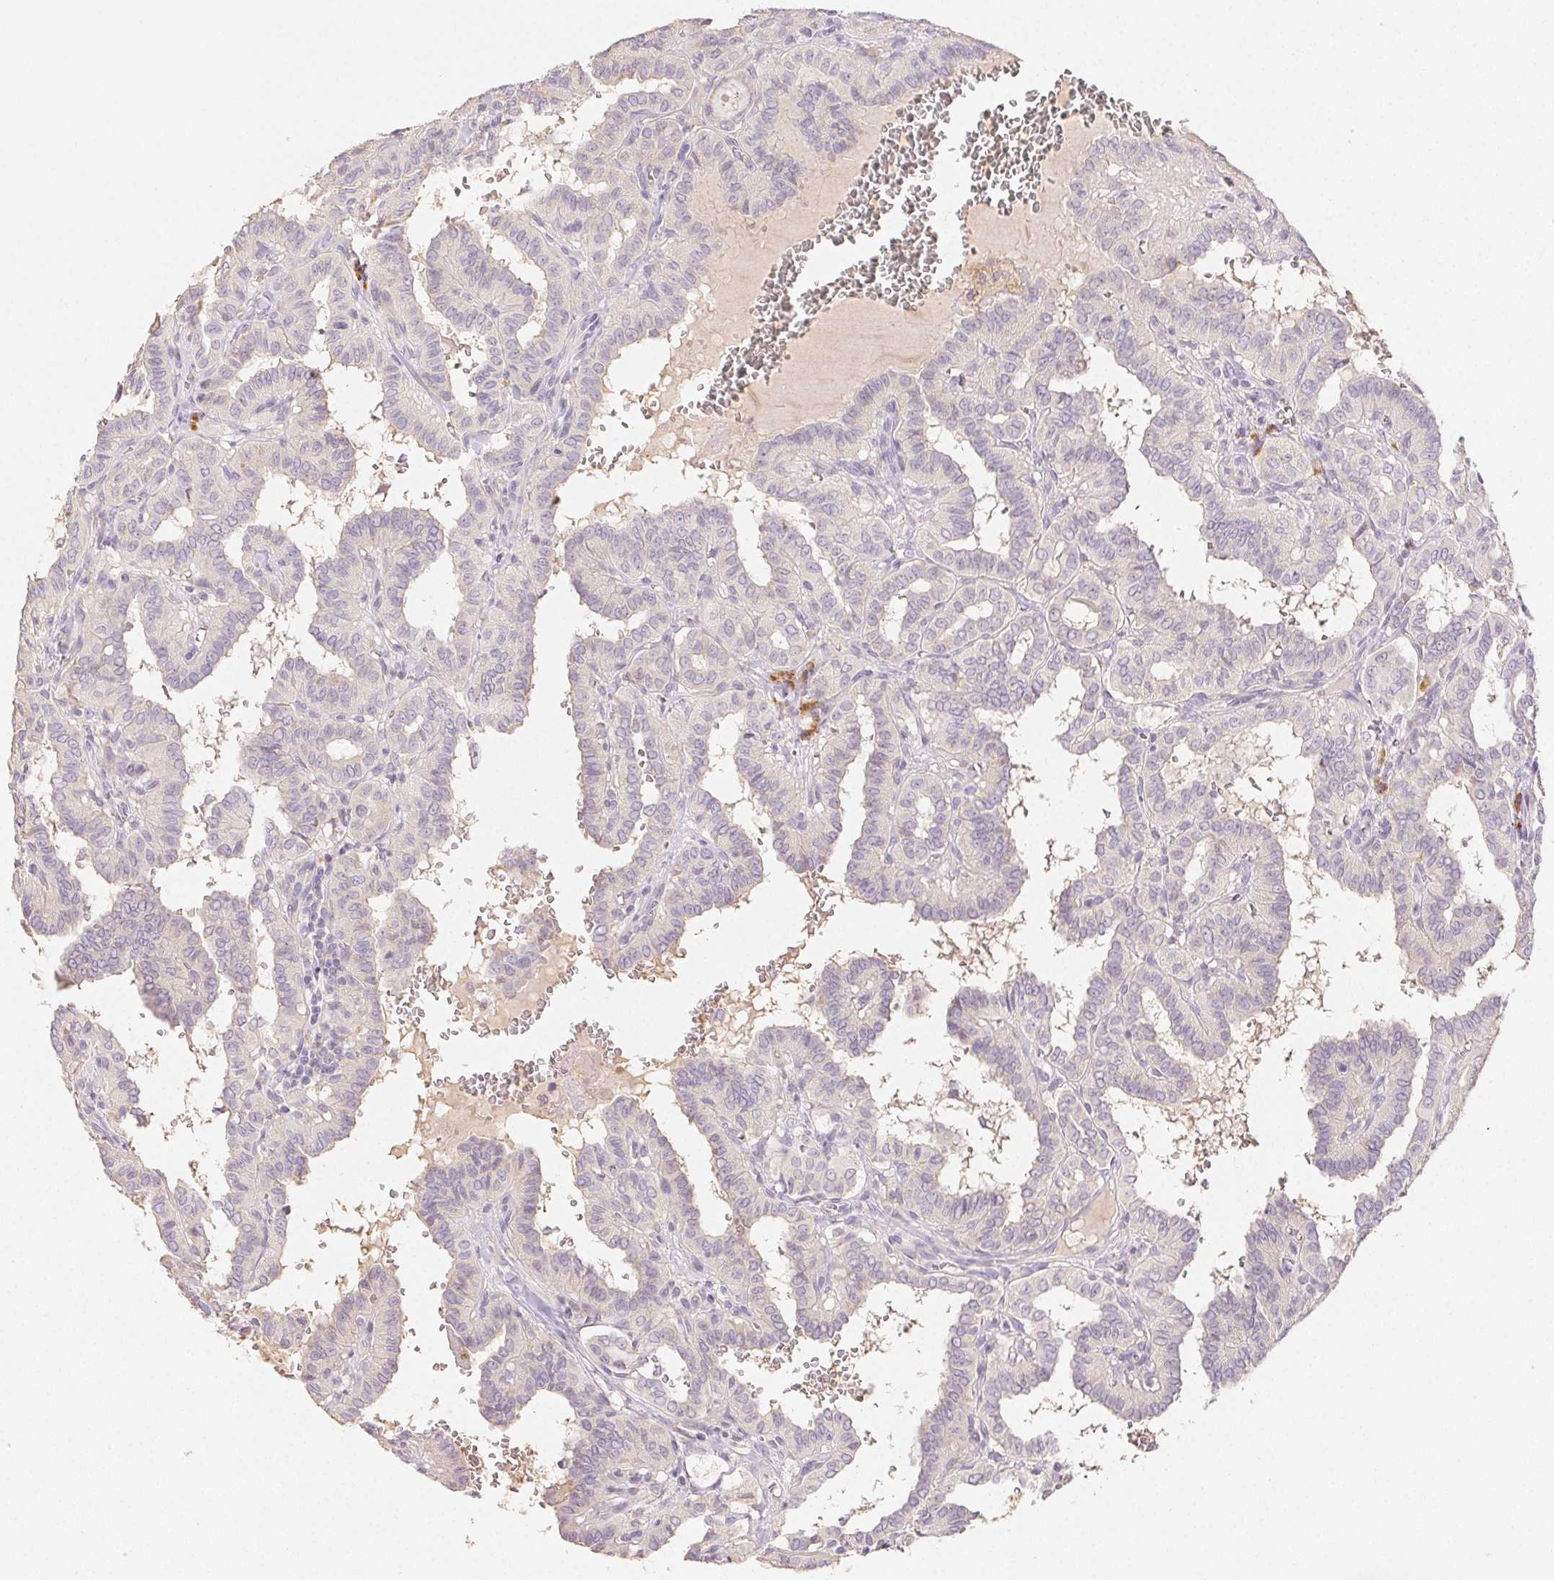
{"staining": {"intensity": "negative", "quantity": "none", "location": "none"}, "tissue": "thyroid cancer", "cell_type": "Tumor cells", "image_type": "cancer", "snomed": [{"axis": "morphology", "description": "Papillary adenocarcinoma, NOS"}, {"axis": "topography", "description": "Thyroid gland"}], "caption": "The image demonstrates no staining of tumor cells in papillary adenocarcinoma (thyroid).", "gene": "ACVR1B", "patient": {"sex": "female", "age": 21}}